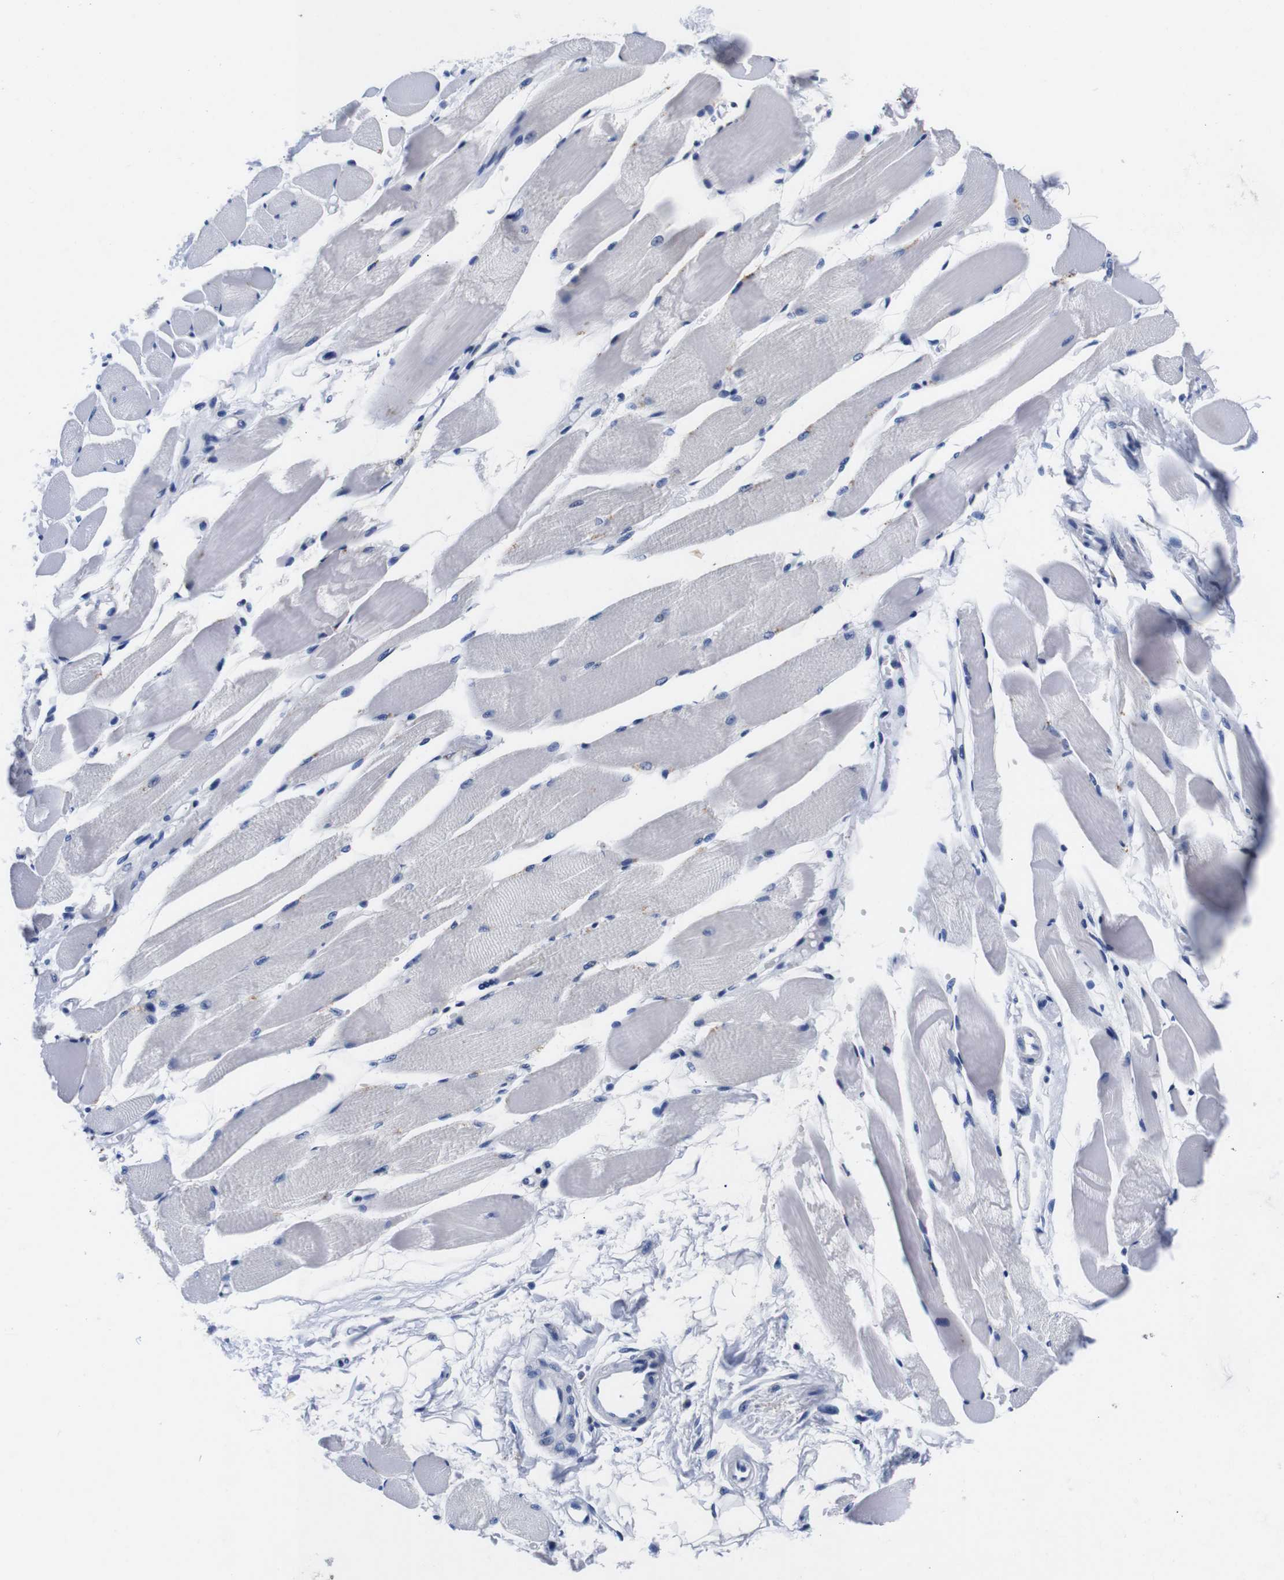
{"staining": {"intensity": "negative", "quantity": "none", "location": "none"}, "tissue": "skeletal muscle", "cell_type": "Myocytes", "image_type": "normal", "snomed": [{"axis": "morphology", "description": "Normal tissue, NOS"}, {"axis": "topography", "description": "Skeletal muscle"}, {"axis": "topography", "description": "Peripheral nerve tissue"}], "caption": "Immunohistochemical staining of normal skeletal muscle exhibits no significant expression in myocytes. (Stains: DAB (3,3'-diaminobenzidine) immunohistochemistry (IHC) with hematoxylin counter stain, Microscopy: brightfield microscopy at high magnification).", "gene": "ENSG00000248993", "patient": {"sex": "female", "age": 84}}